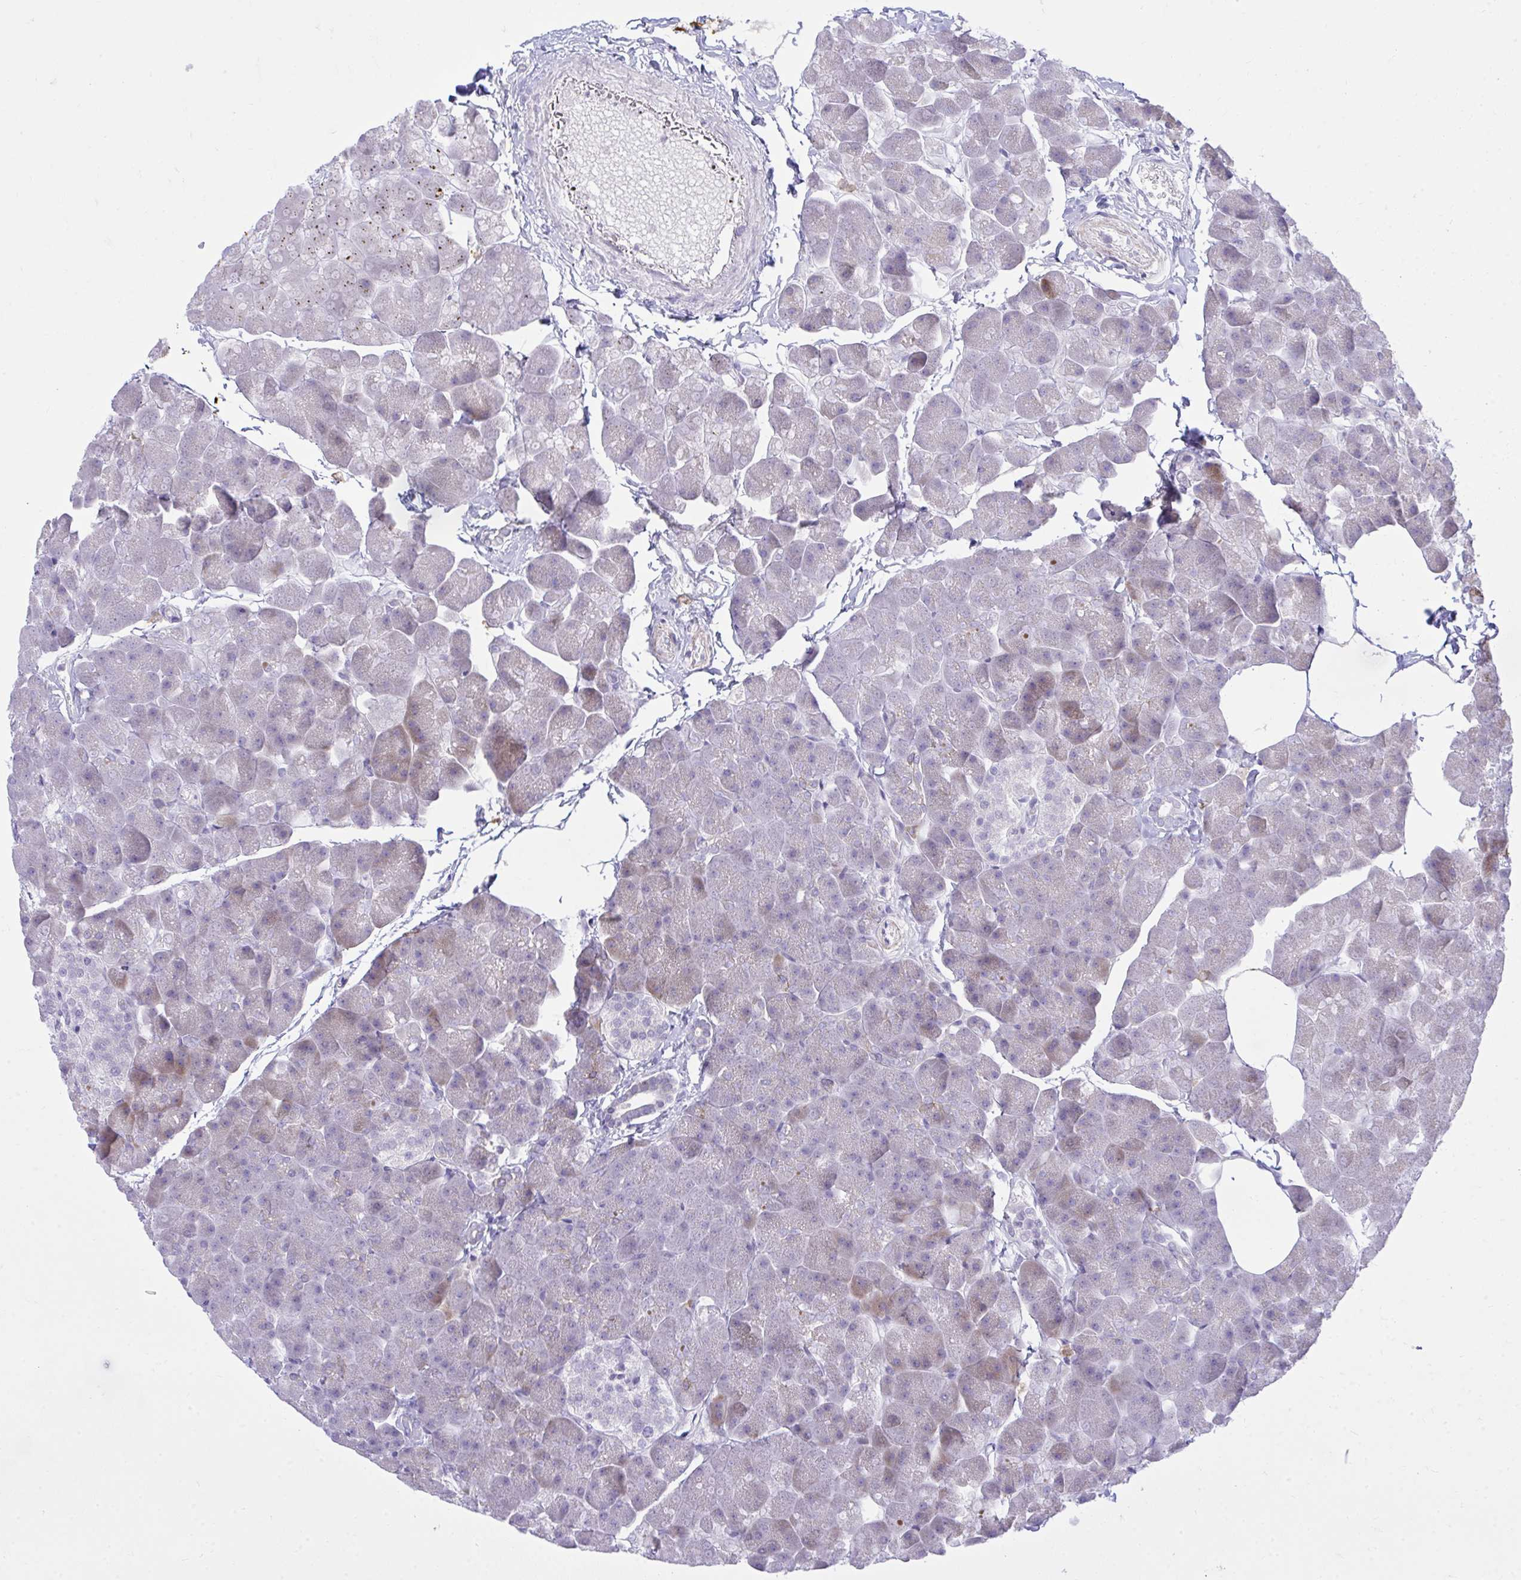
{"staining": {"intensity": "strong", "quantity": "<25%", "location": "cytoplasmic/membranous"}, "tissue": "pancreas", "cell_type": "Exocrine glandular cells", "image_type": "normal", "snomed": [{"axis": "morphology", "description": "Normal tissue, NOS"}, {"axis": "topography", "description": "Pancreas"}], "caption": "Pancreas stained with immunohistochemistry (IHC) reveals strong cytoplasmic/membranous staining in about <25% of exocrine glandular cells. (DAB (3,3'-diaminobenzidine) = brown stain, brightfield microscopy at high magnification).", "gene": "MED9", "patient": {"sex": "male", "age": 35}}